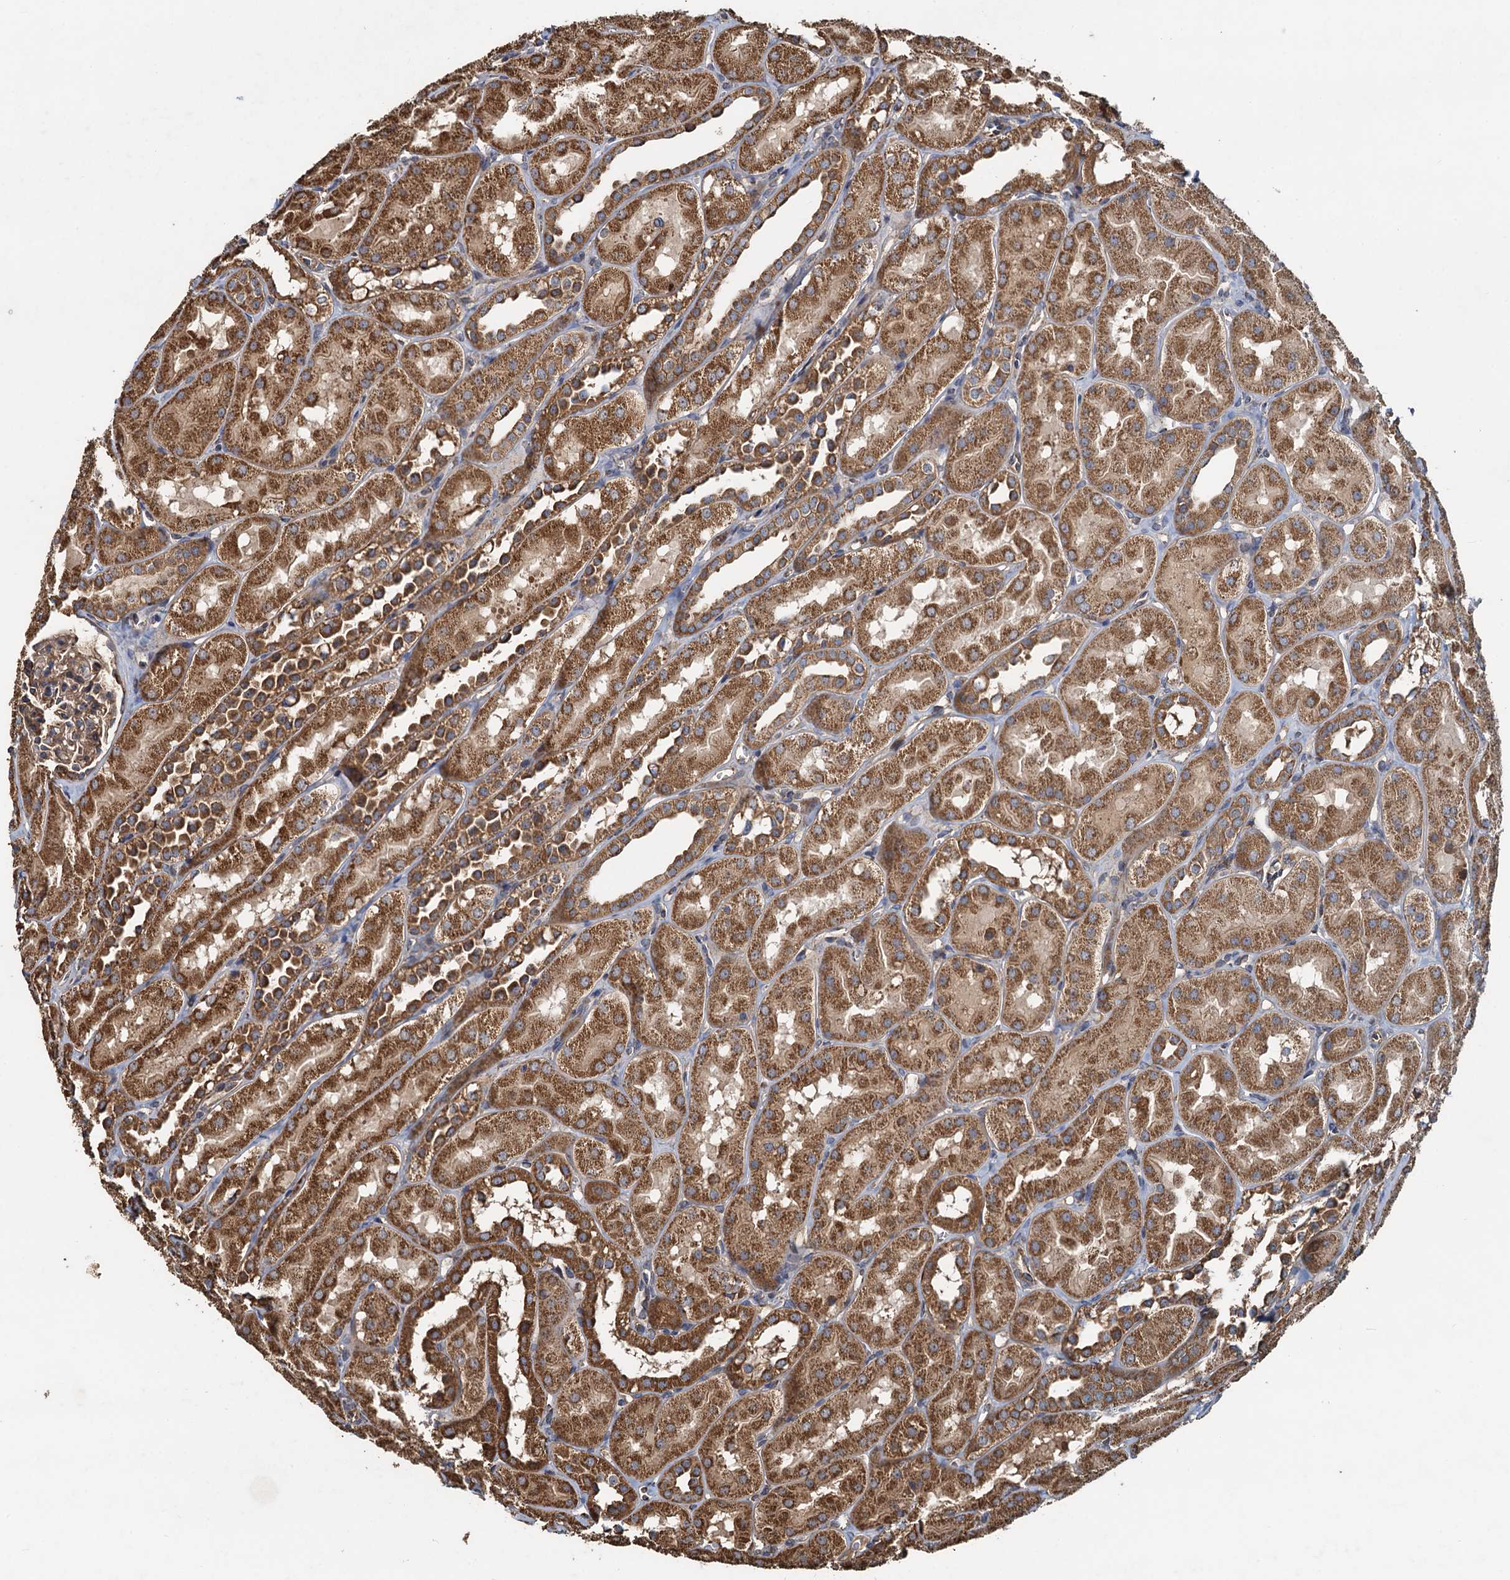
{"staining": {"intensity": "moderate", "quantity": ">75%", "location": "cytoplasmic/membranous"}, "tissue": "kidney", "cell_type": "Cells in glomeruli", "image_type": "normal", "snomed": [{"axis": "morphology", "description": "Normal tissue, NOS"}, {"axis": "topography", "description": "Kidney"}, {"axis": "topography", "description": "Urinary bladder"}], "caption": "An IHC histopathology image of normal tissue is shown. Protein staining in brown shows moderate cytoplasmic/membranous positivity in kidney within cells in glomeruli.", "gene": "SDS", "patient": {"sex": "male", "age": 16}}